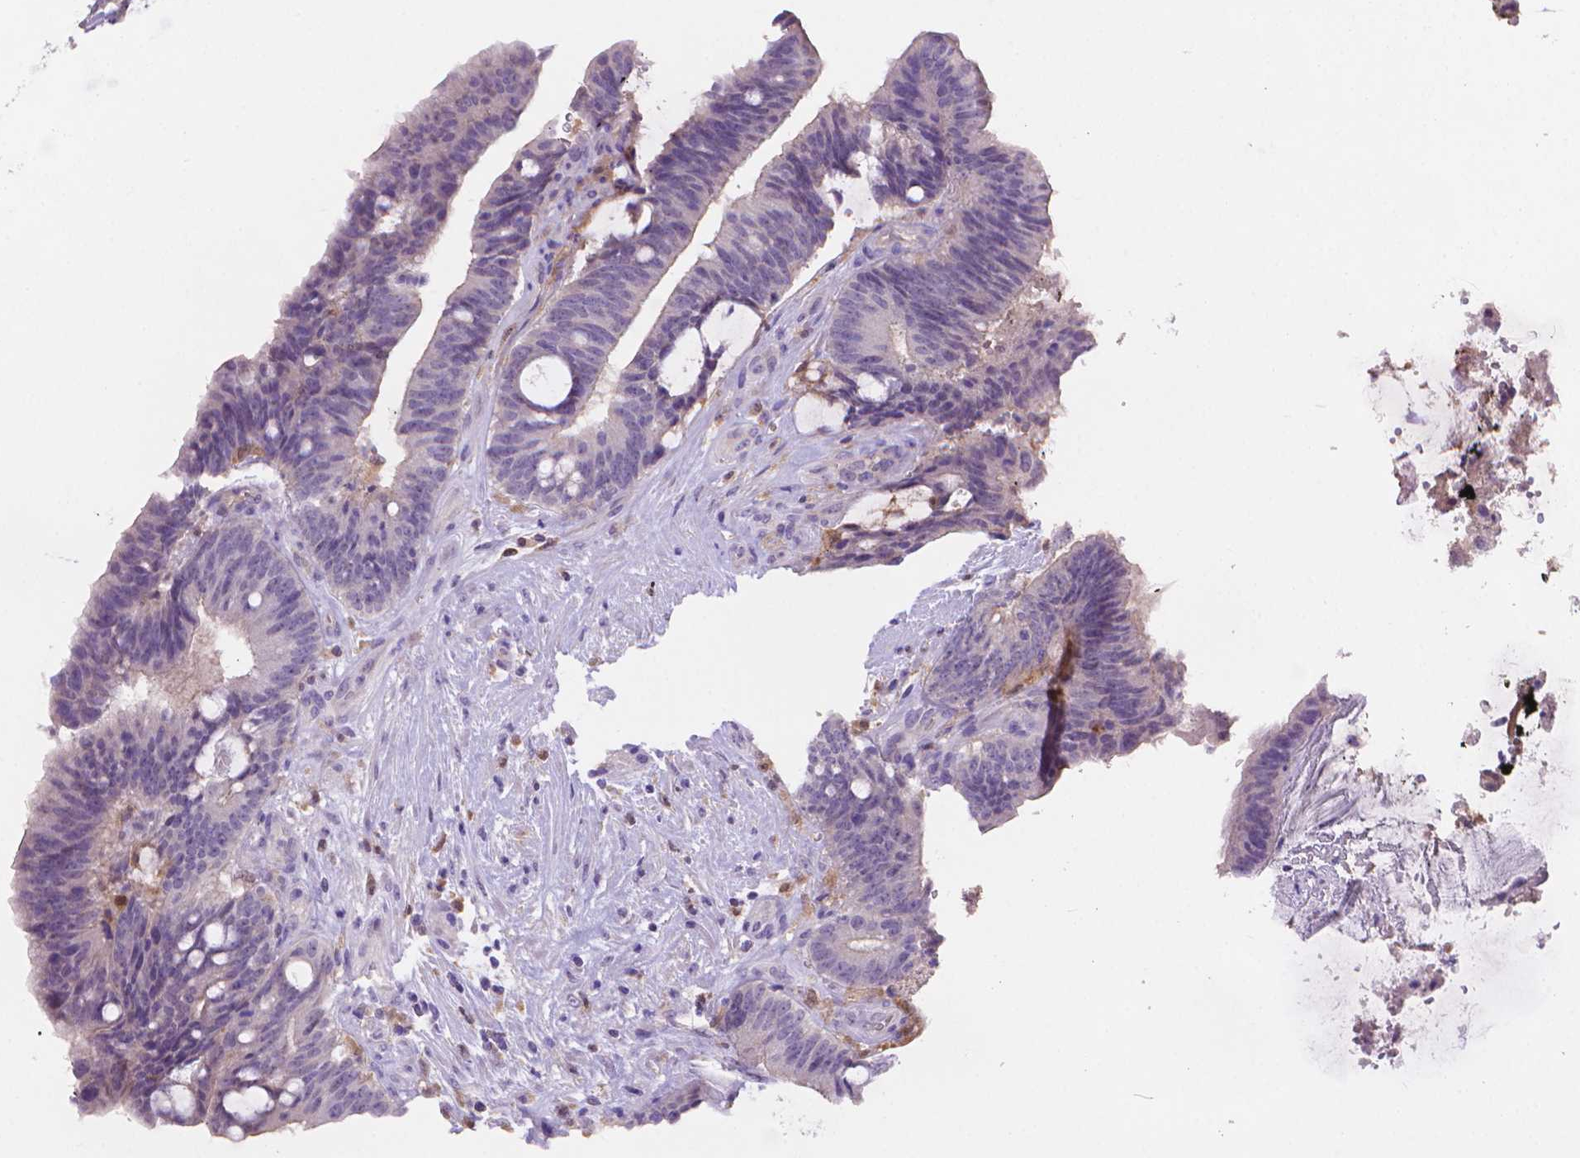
{"staining": {"intensity": "negative", "quantity": "none", "location": "none"}, "tissue": "colorectal cancer", "cell_type": "Tumor cells", "image_type": "cancer", "snomed": [{"axis": "morphology", "description": "Adenocarcinoma, NOS"}, {"axis": "topography", "description": "Colon"}], "caption": "An immunohistochemistry (IHC) image of colorectal adenocarcinoma is shown. There is no staining in tumor cells of colorectal adenocarcinoma.", "gene": "FGD2", "patient": {"sex": "female", "age": 43}}